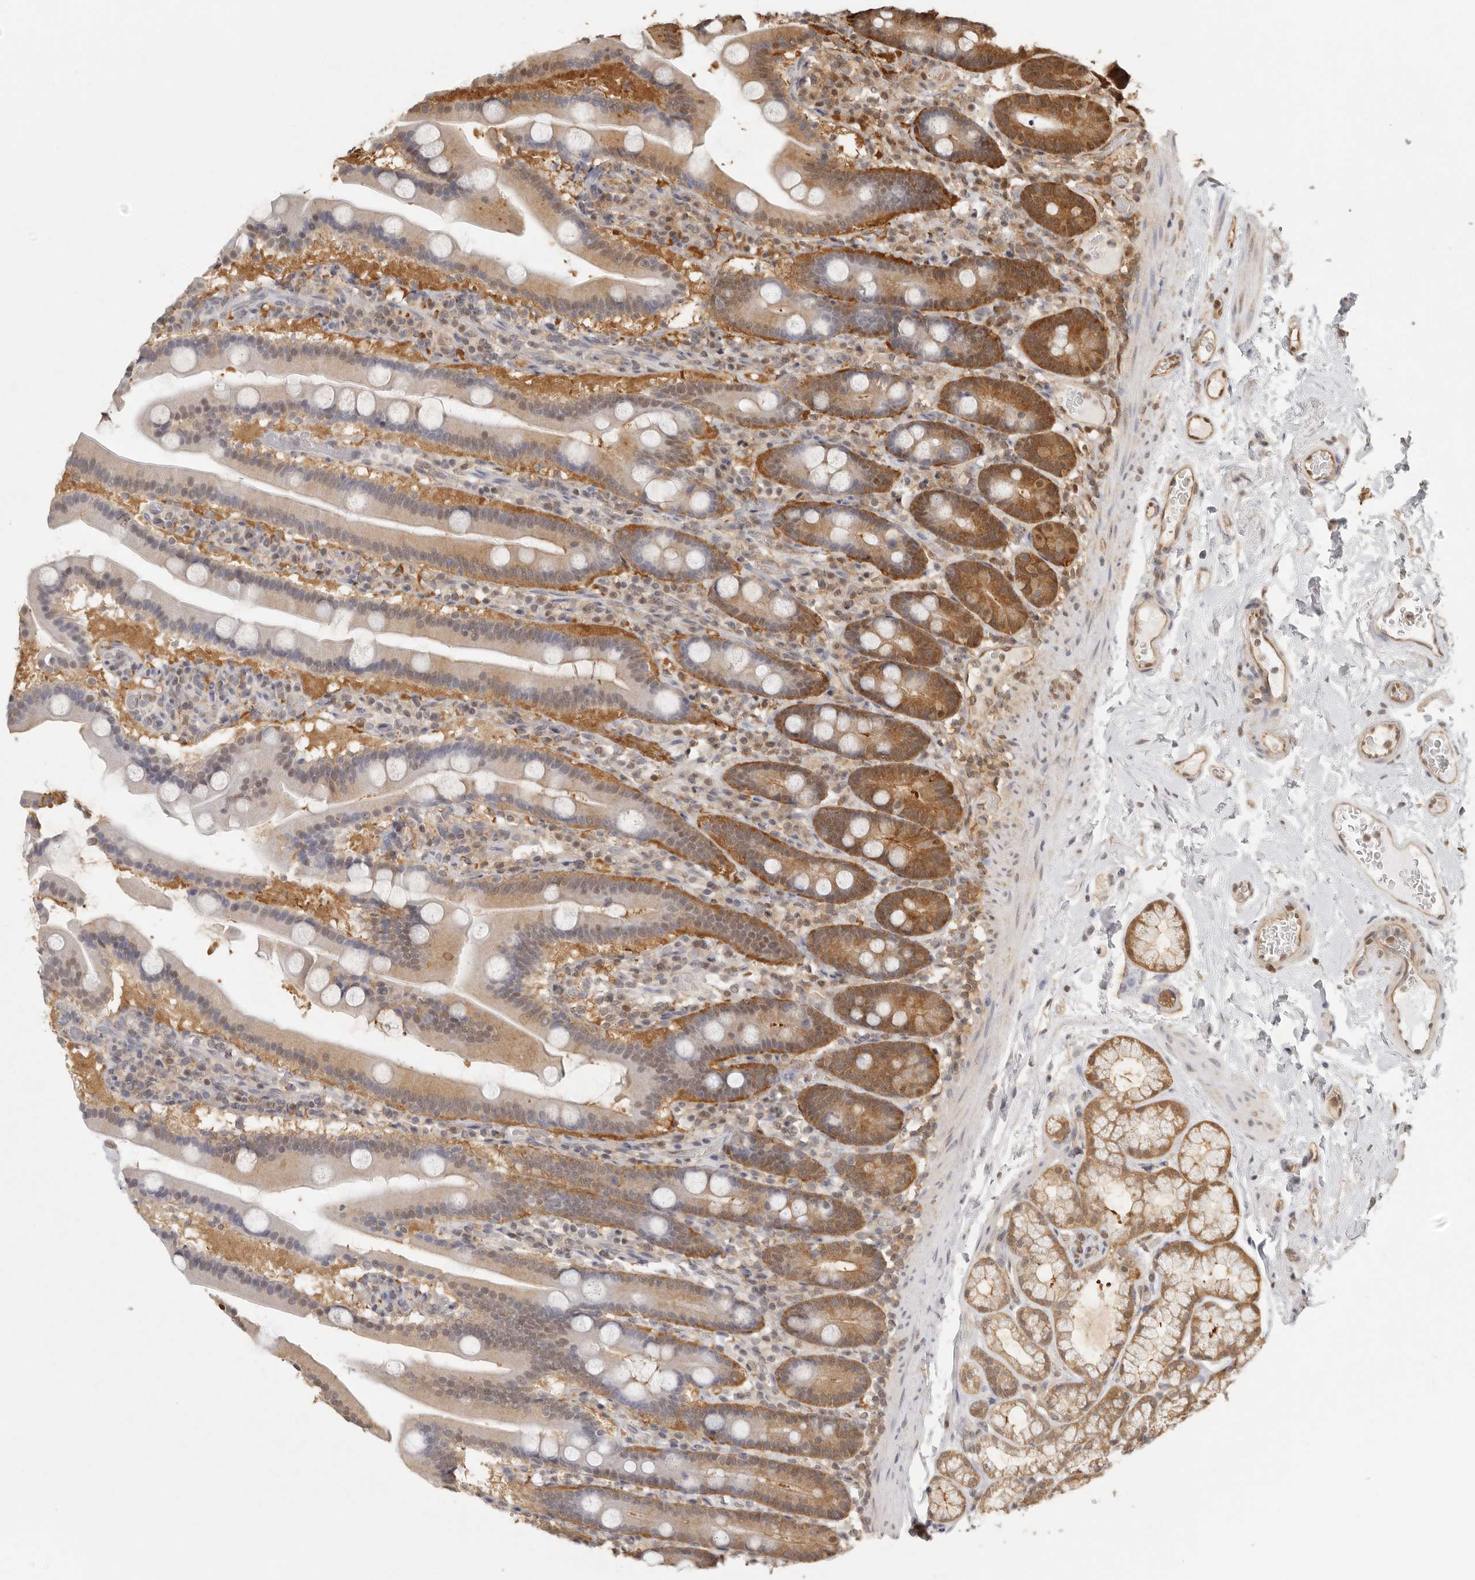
{"staining": {"intensity": "moderate", "quantity": "25%-75%", "location": "cytoplasmic/membranous,nuclear"}, "tissue": "duodenum", "cell_type": "Glandular cells", "image_type": "normal", "snomed": [{"axis": "morphology", "description": "Normal tissue, NOS"}, {"axis": "topography", "description": "Duodenum"}], "caption": "Brown immunohistochemical staining in normal human duodenum reveals moderate cytoplasmic/membranous,nuclear positivity in about 25%-75% of glandular cells. The staining is performed using DAB (3,3'-diaminobenzidine) brown chromogen to label protein expression. The nuclei are counter-stained blue using hematoxylin.", "gene": "PSMA5", "patient": {"sex": "male", "age": 55}}